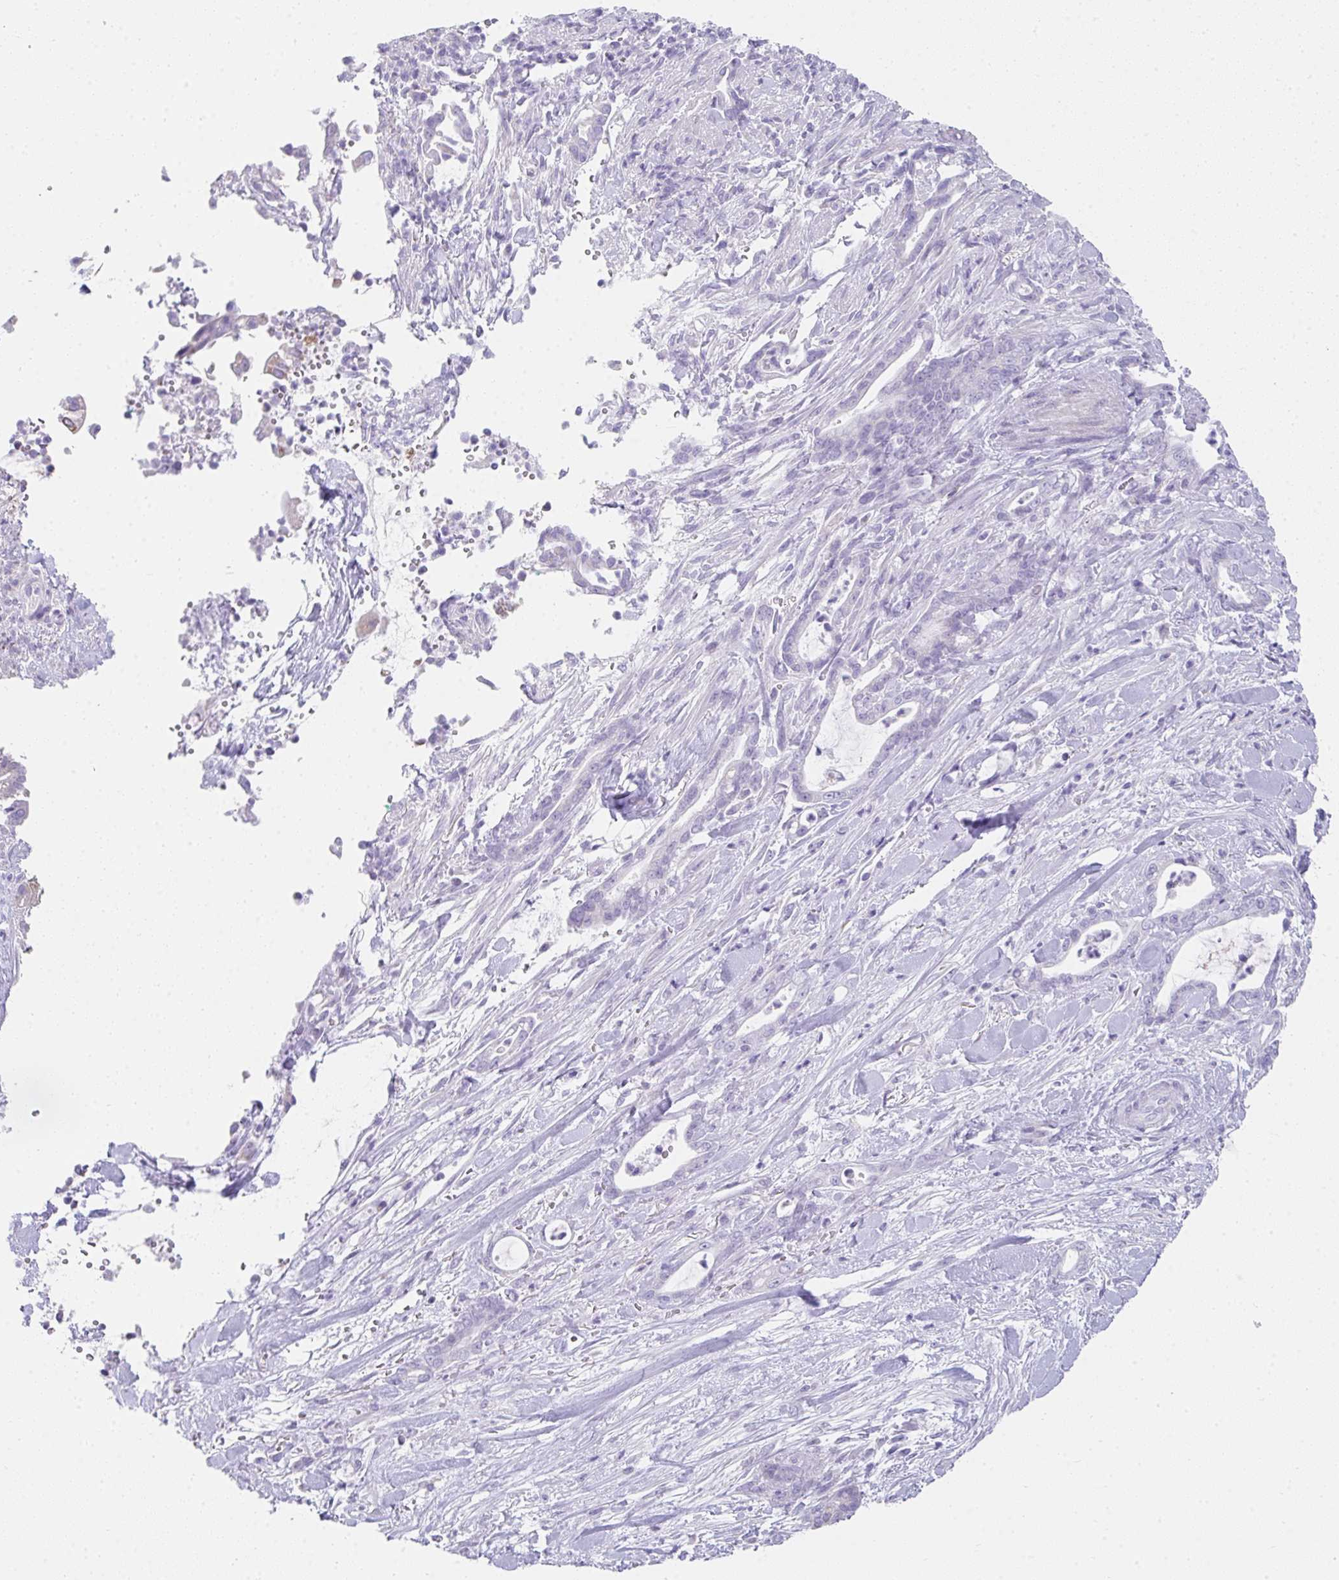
{"staining": {"intensity": "negative", "quantity": "none", "location": "none"}, "tissue": "pancreatic cancer", "cell_type": "Tumor cells", "image_type": "cancer", "snomed": [{"axis": "morphology", "description": "Normal tissue, NOS"}, {"axis": "morphology", "description": "Adenocarcinoma, NOS"}, {"axis": "topography", "description": "Pancreas"}], "caption": "The photomicrograph displays no significant expression in tumor cells of pancreatic adenocarcinoma. (Immunohistochemistry, brightfield microscopy, high magnification).", "gene": "RLF", "patient": {"sex": "female", "age": 55}}